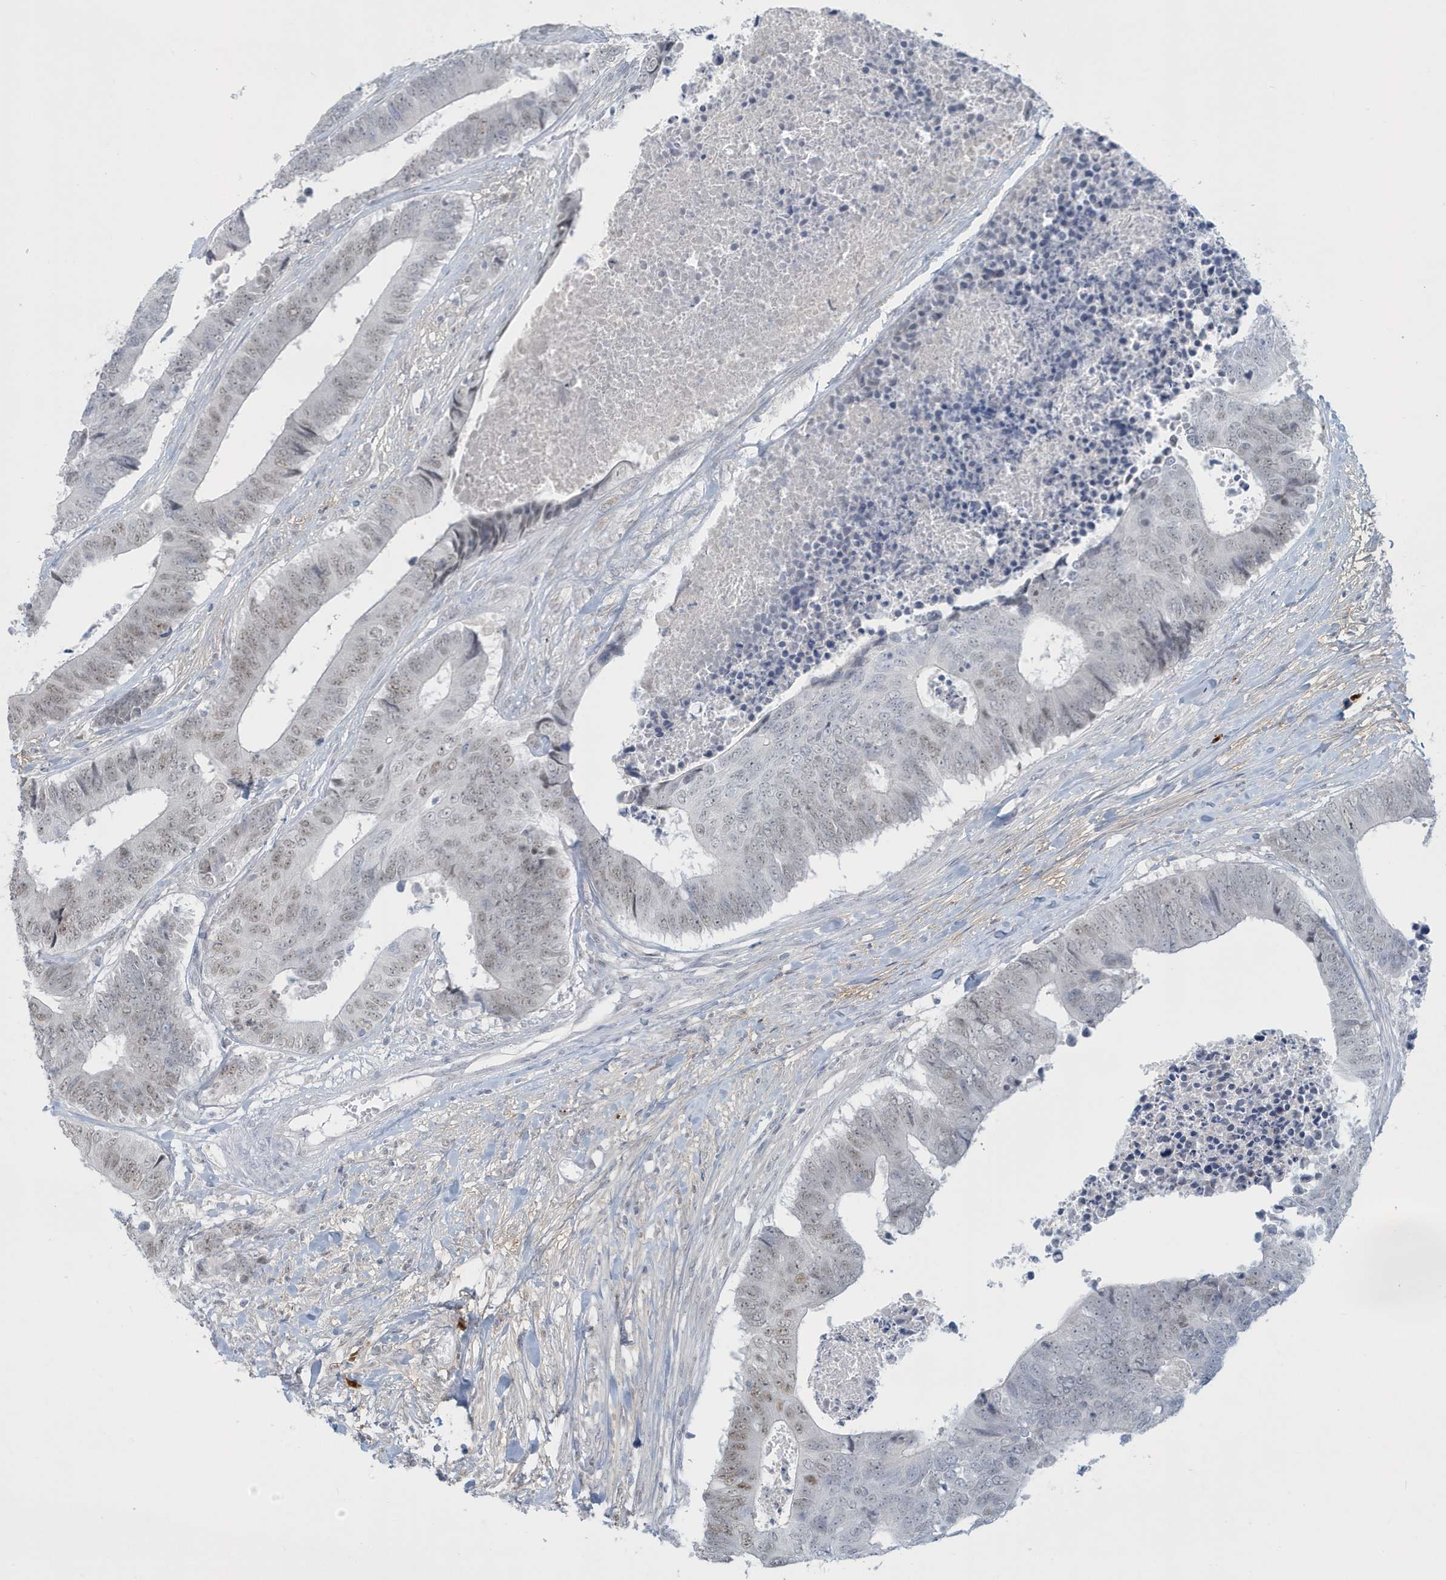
{"staining": {"intensity": "weak", "quantity": "<25%", "location": "nuclear"}, "tissue": "colorectal cancer", "cell_type": "Tumor cells", "image_type": "cancer", "snomed": [{"axis": "morphology", "description": "Adenocarcinoma, NOS"}, {"axis": "topography", "description": "Rectum"}], "caption": "The micrograph displays no staining of tumor cells in colorectal cancer (adenocarcinoma).", "gene": "HERC6", "patient": {"sex": "male", "age": 84}}